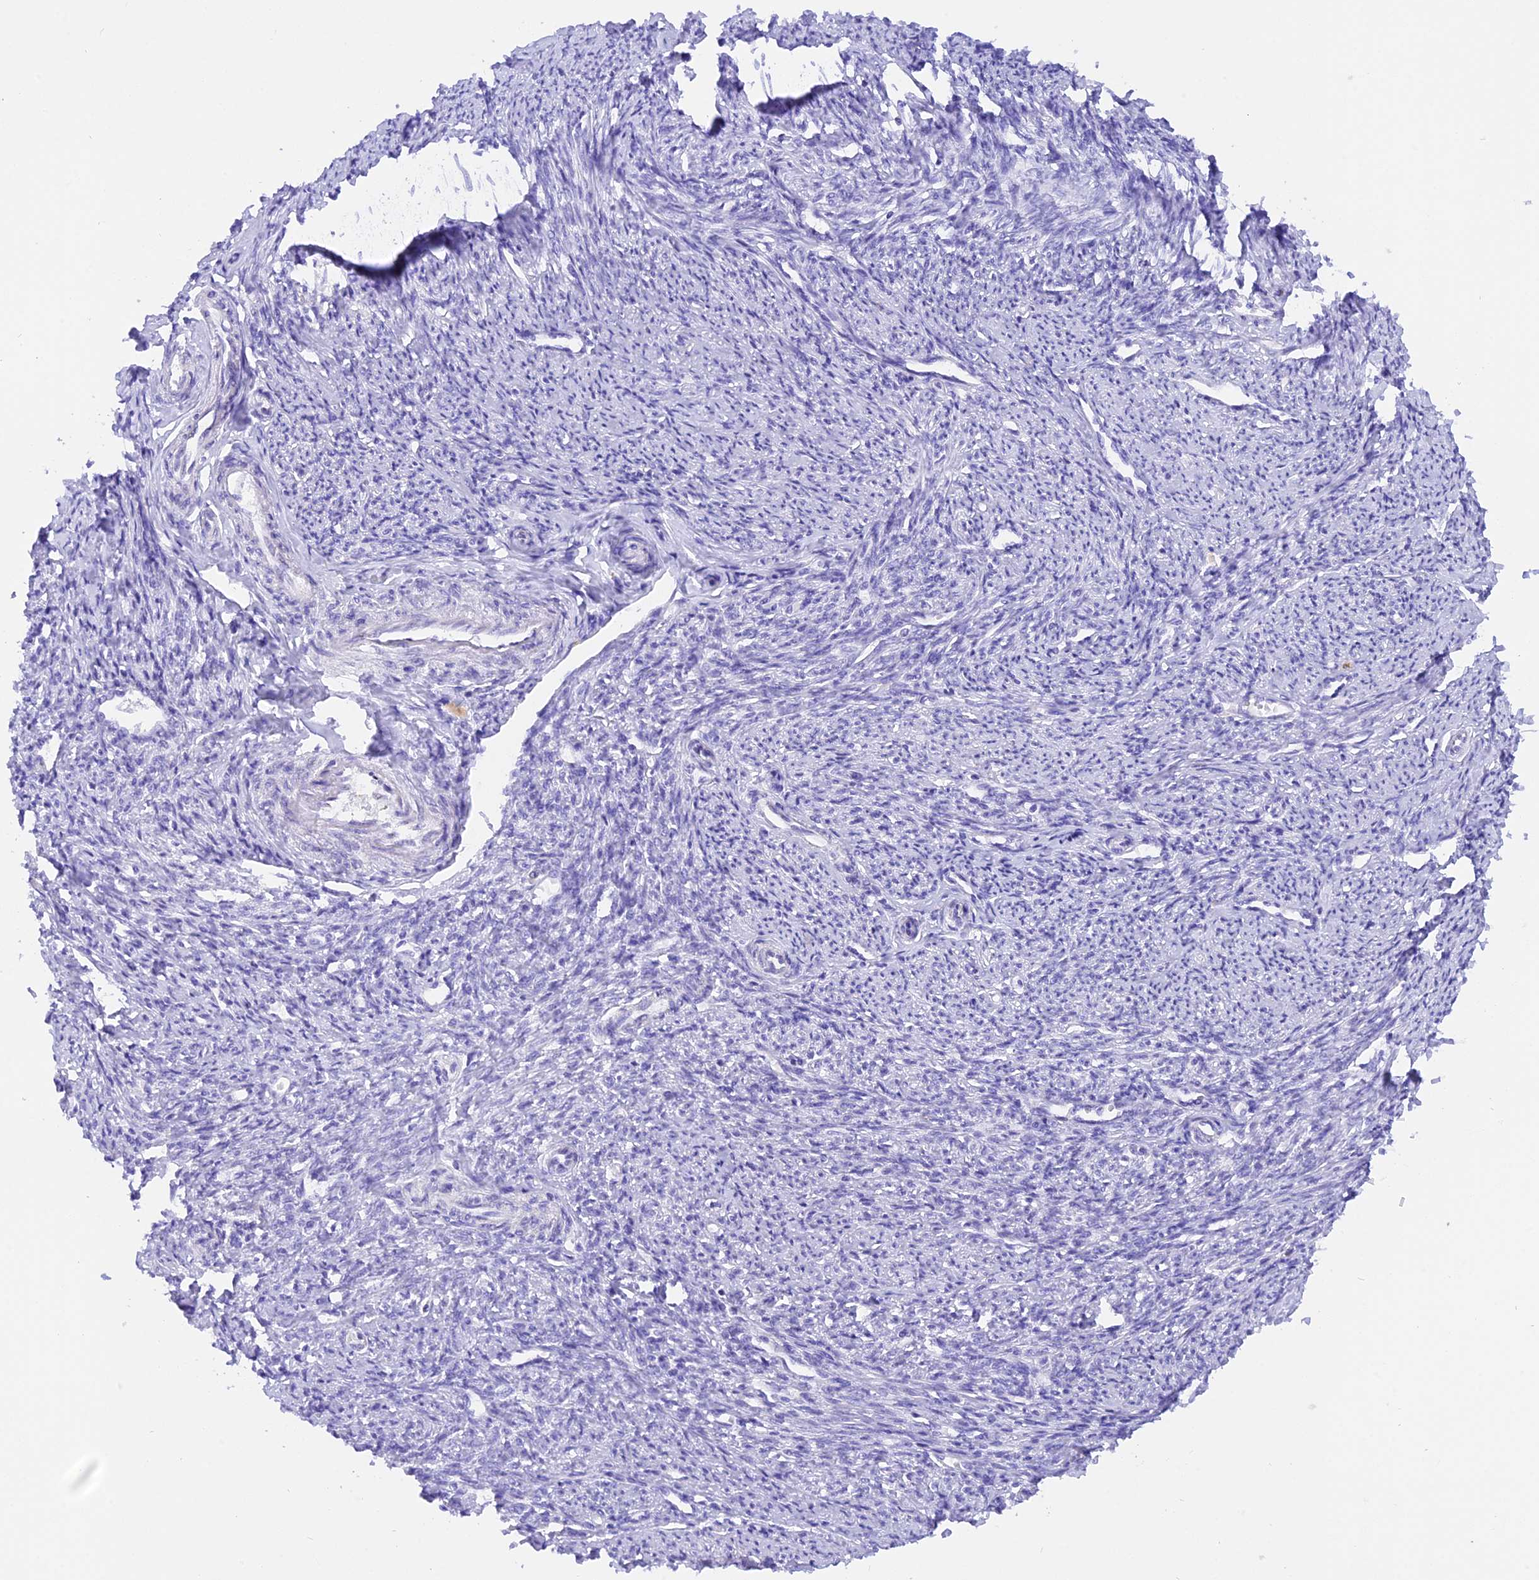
{"staining": {"intensity": "negative", "quantity": "none", "location": "none"}, "tissue": "smooth muscle", "cell_type": "Smooth muscle cells", "image_type": "normal", "snomed": [{"axis": "morphology", "description": "Normal tissue, NOS"}, {"axis": "topography", "description": "Smooth muscle"}, {"axis": "topography", "description": "Uterus"}], "caption": "This is a photomicrograph of IHC staining of normal smooth muscle, which shows no staining in smooth muscle cells. (DAB (3,3'-diaminobenzidine) immunohistochemistry (IHC) with hematoxylin counter stain).", "gene": "COL6A5", "patient": {"sex": "female", "age": 59}}